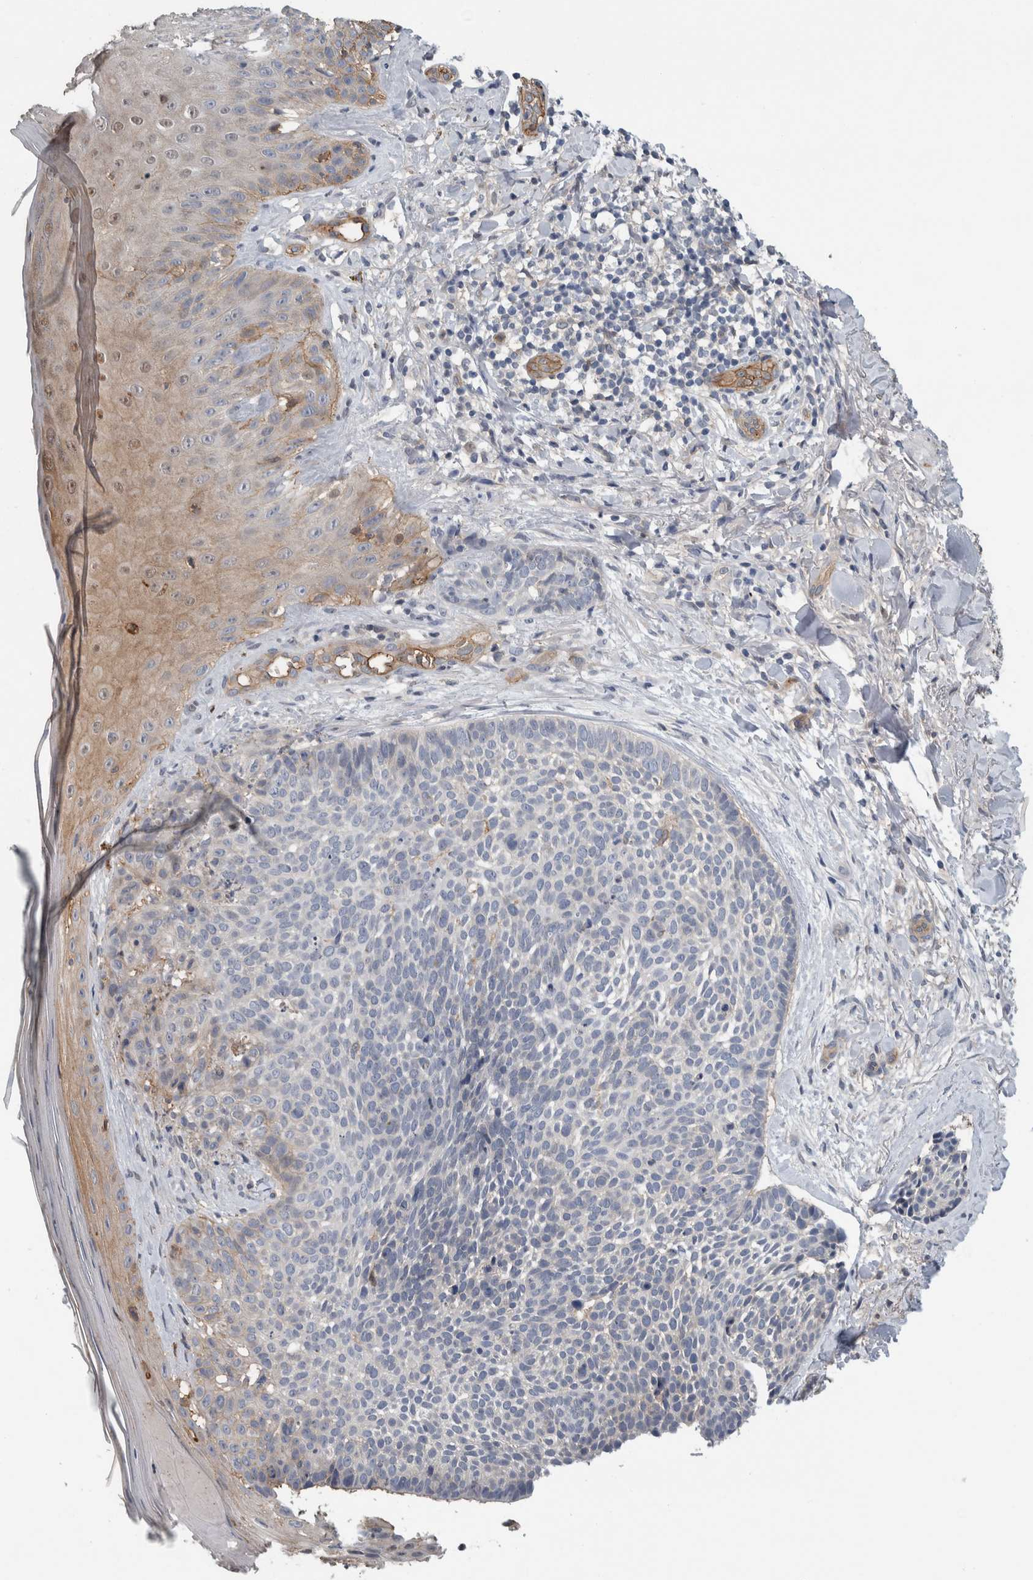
{"staining": {"intensity": "negative", "quantity": "none", "location": "none"}, "tissue": "skin cancer", "cell_type": "Tumor cells", "image_type": "cancer", "snomed": [{"axis": "morphology", "description": "Normal tissue, NOS"}, {"axis": "morphology", "description": "Basal cell carcinoma"}, {"axis": "topography", "description": "Skin"}], "caption": "A micrograph of skin cancer (basal cell carcinoma) stained for a protein reveals no brown staining in tumor cells.", "gene": "CD59", "patient": {"sex": "male", "age": 67}}